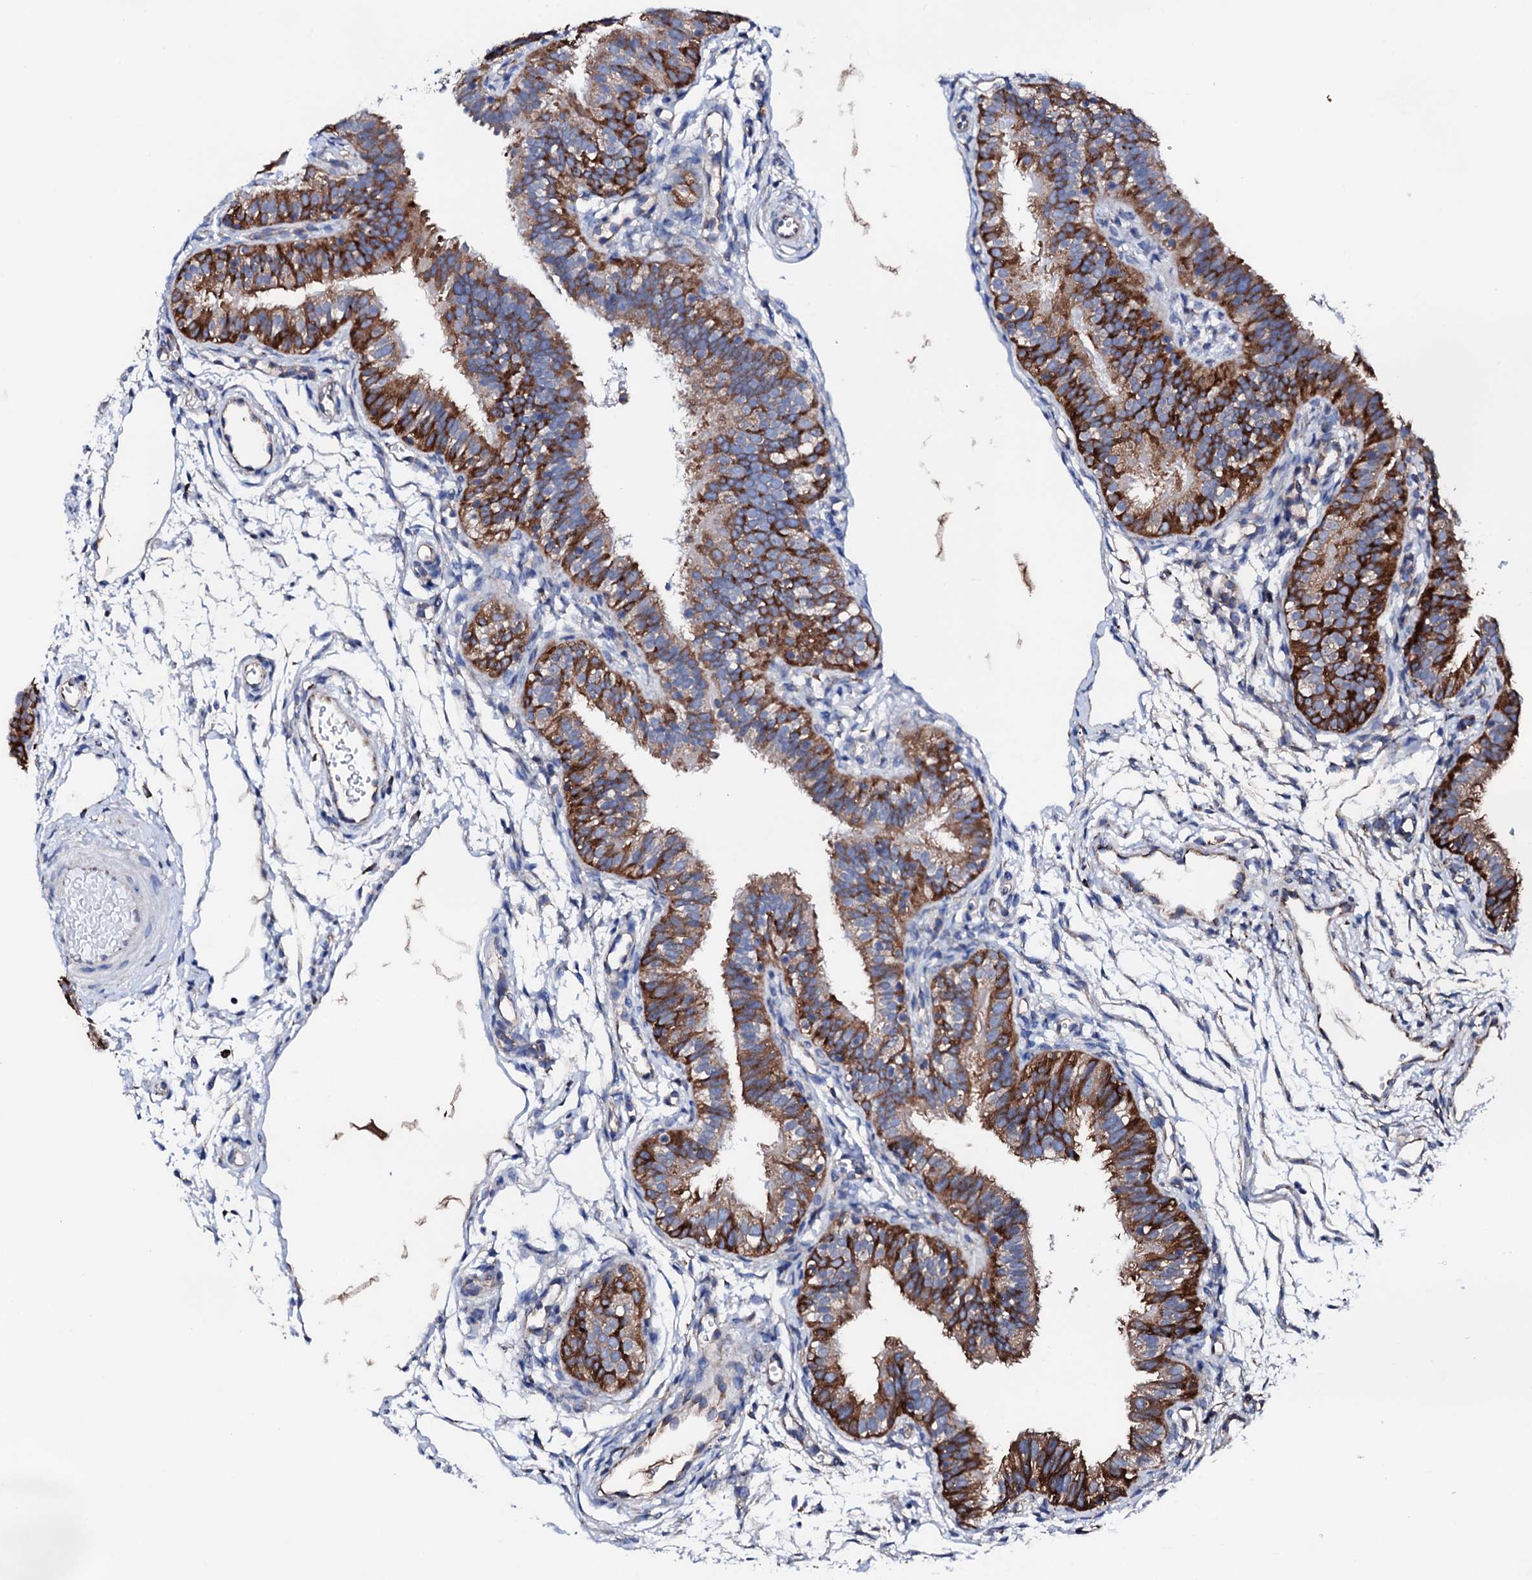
{"staining": {"intensity": "strong", "quantity": "25%-75%", "location": "cytoplasmic/membranous"}, "tissue": "fallopian tube", "cell_type": "Glandular cells", "image_type": "normal", "snomed": [{"axis": "morphology", "description": "Normal tissue, NOS"}, {"axis": "topography", "description": "Fallopian tube"}], "caption": "An IHC image of benign tissue is shown. Protein staining in brown labels strong cytoplasmic/membranous positivity in fallopian tube within glandular cells. (brown staining indicates protein expression, while blue staining denotes nuclei).", "gene": "AMDHD1", "patient": {"sex": "female", "age": 35}}